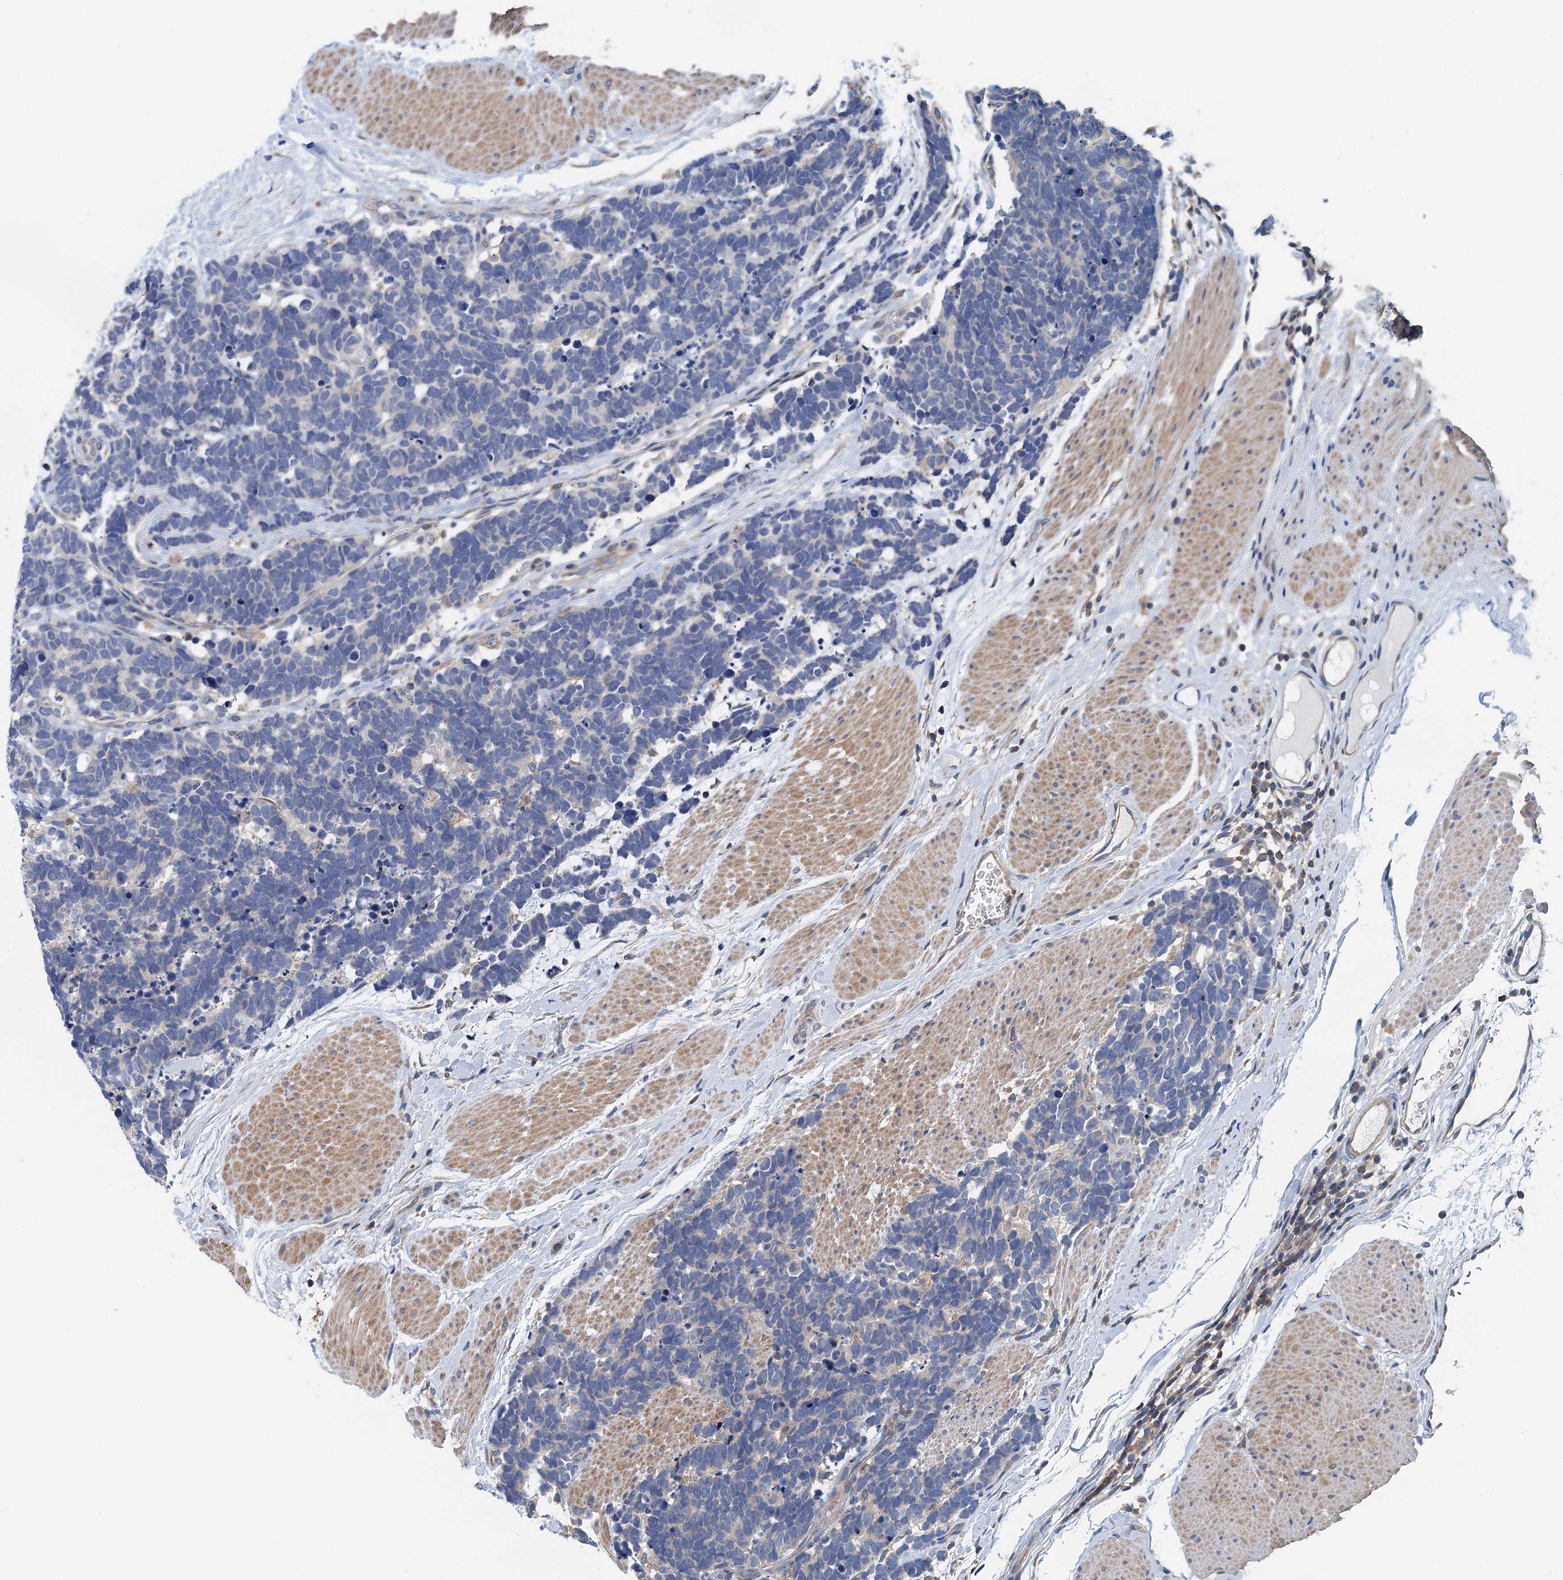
{"staining": {"intensity": "negative", "quantity": "none", "location": "none"}, "tissue": "carcinoid", "cell_type": "Tumor cells", "image_type": "cancer", "snomed": [{"axis": "morphology", "description": "Carcinoma, NOS"}, {"axis": "morphology", "description": "Carcinoid, malignant, NOS"}, {"axis": "topography", "description": "Urinary bladder"}], "caption": "High magnification brightfield microscopy of carcinoma stained with DAB (brown) and counterstained with hematoxylin (blue): tumor cells show no significant expression.", "gene": "PPP1R14D", "patient": {"sex": "male", "age": 57}}